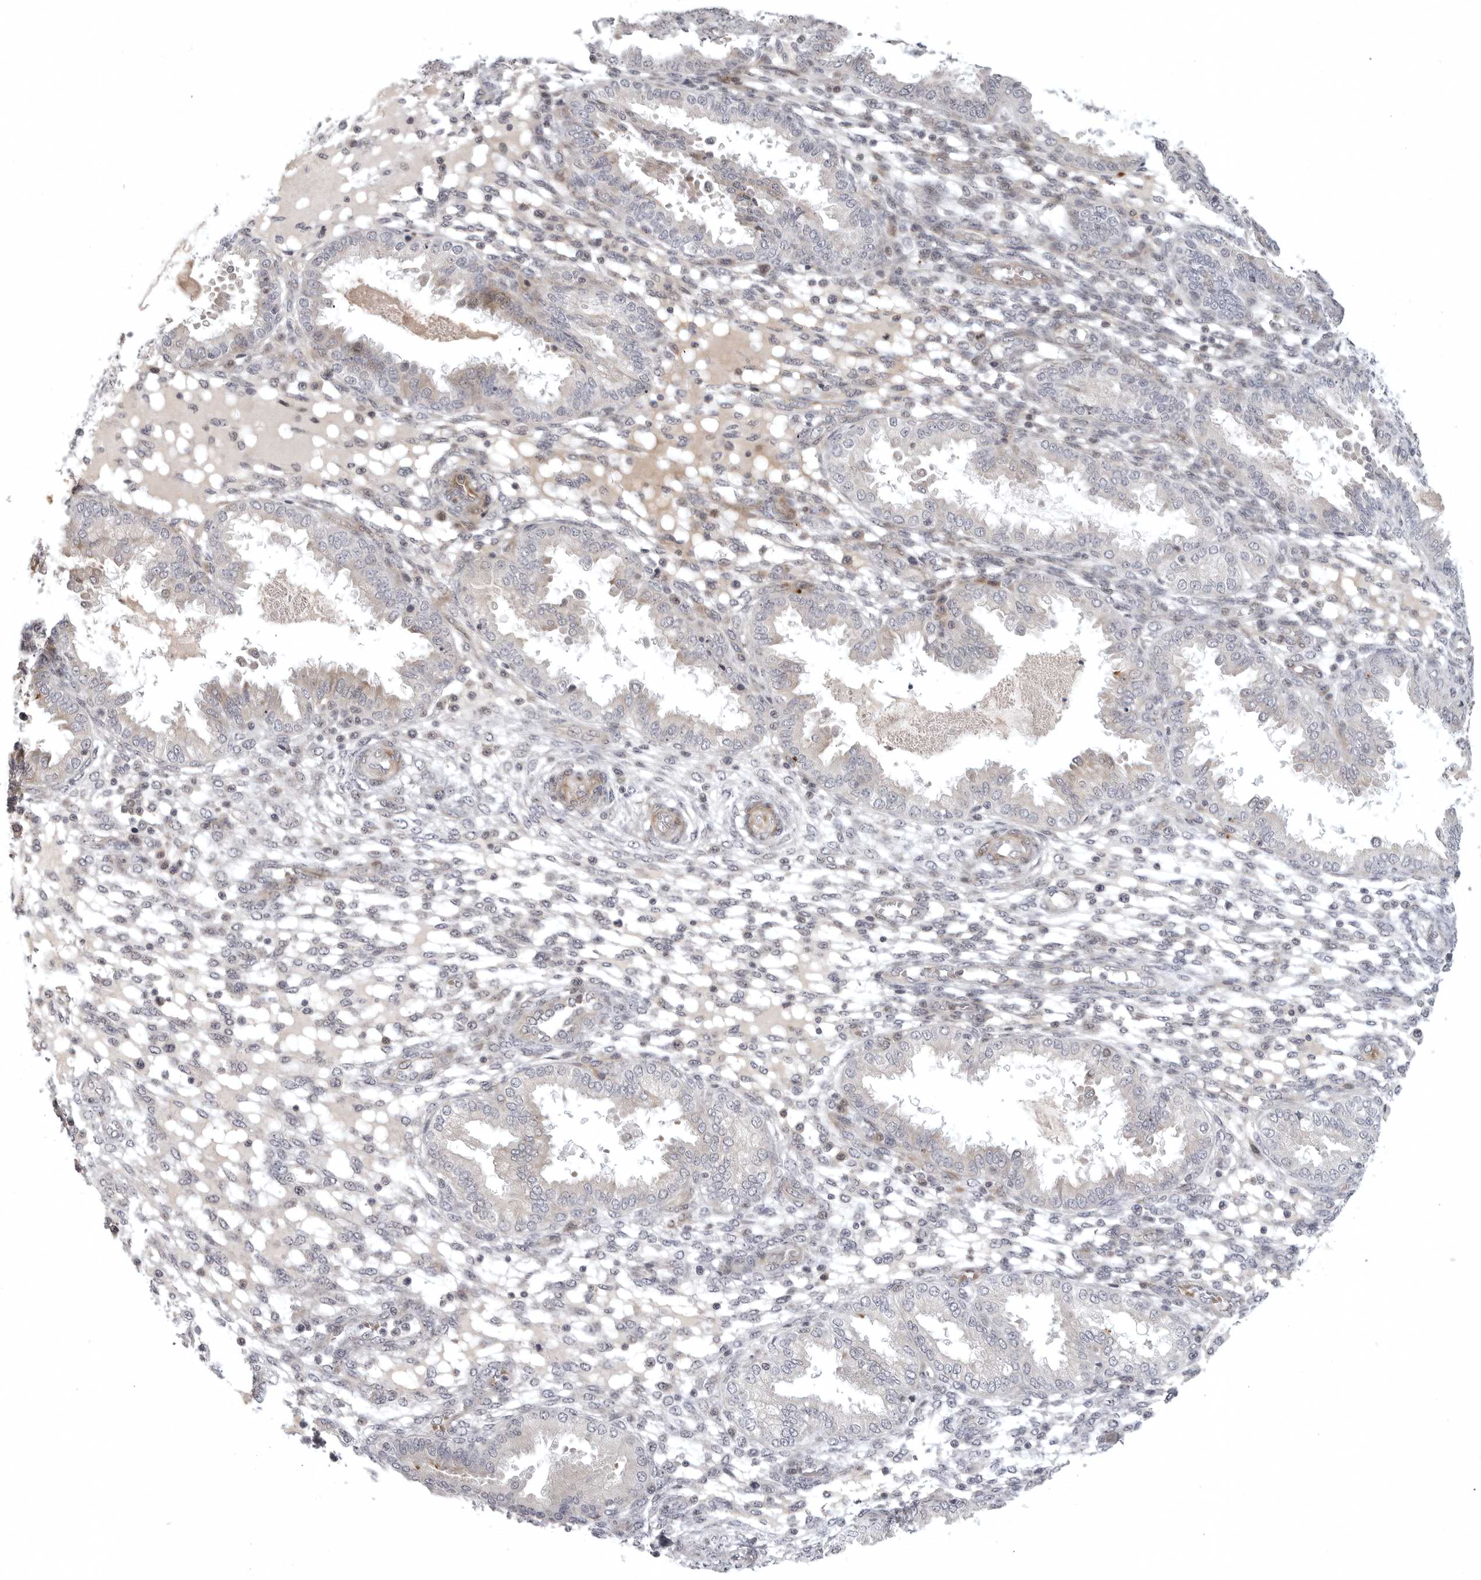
{"staining": {"intensity": "negative", "quantity": "none", "location": "none"}, "tissue": "endometrium", "cell_type": "Cells in endometrial stroma", "image_type": "normal", "snomed": [{"axis": "morphology", "description": "Normal tissue, NOS"}, {"axis": "topography", "description": "Endometrium"}], "caption": "Photomicrograph shows no protein expression in cells in endometrial stroma of normal endometrium.", "gene": "CD300LD", "patient": {"sex": "female", "age": 33}}